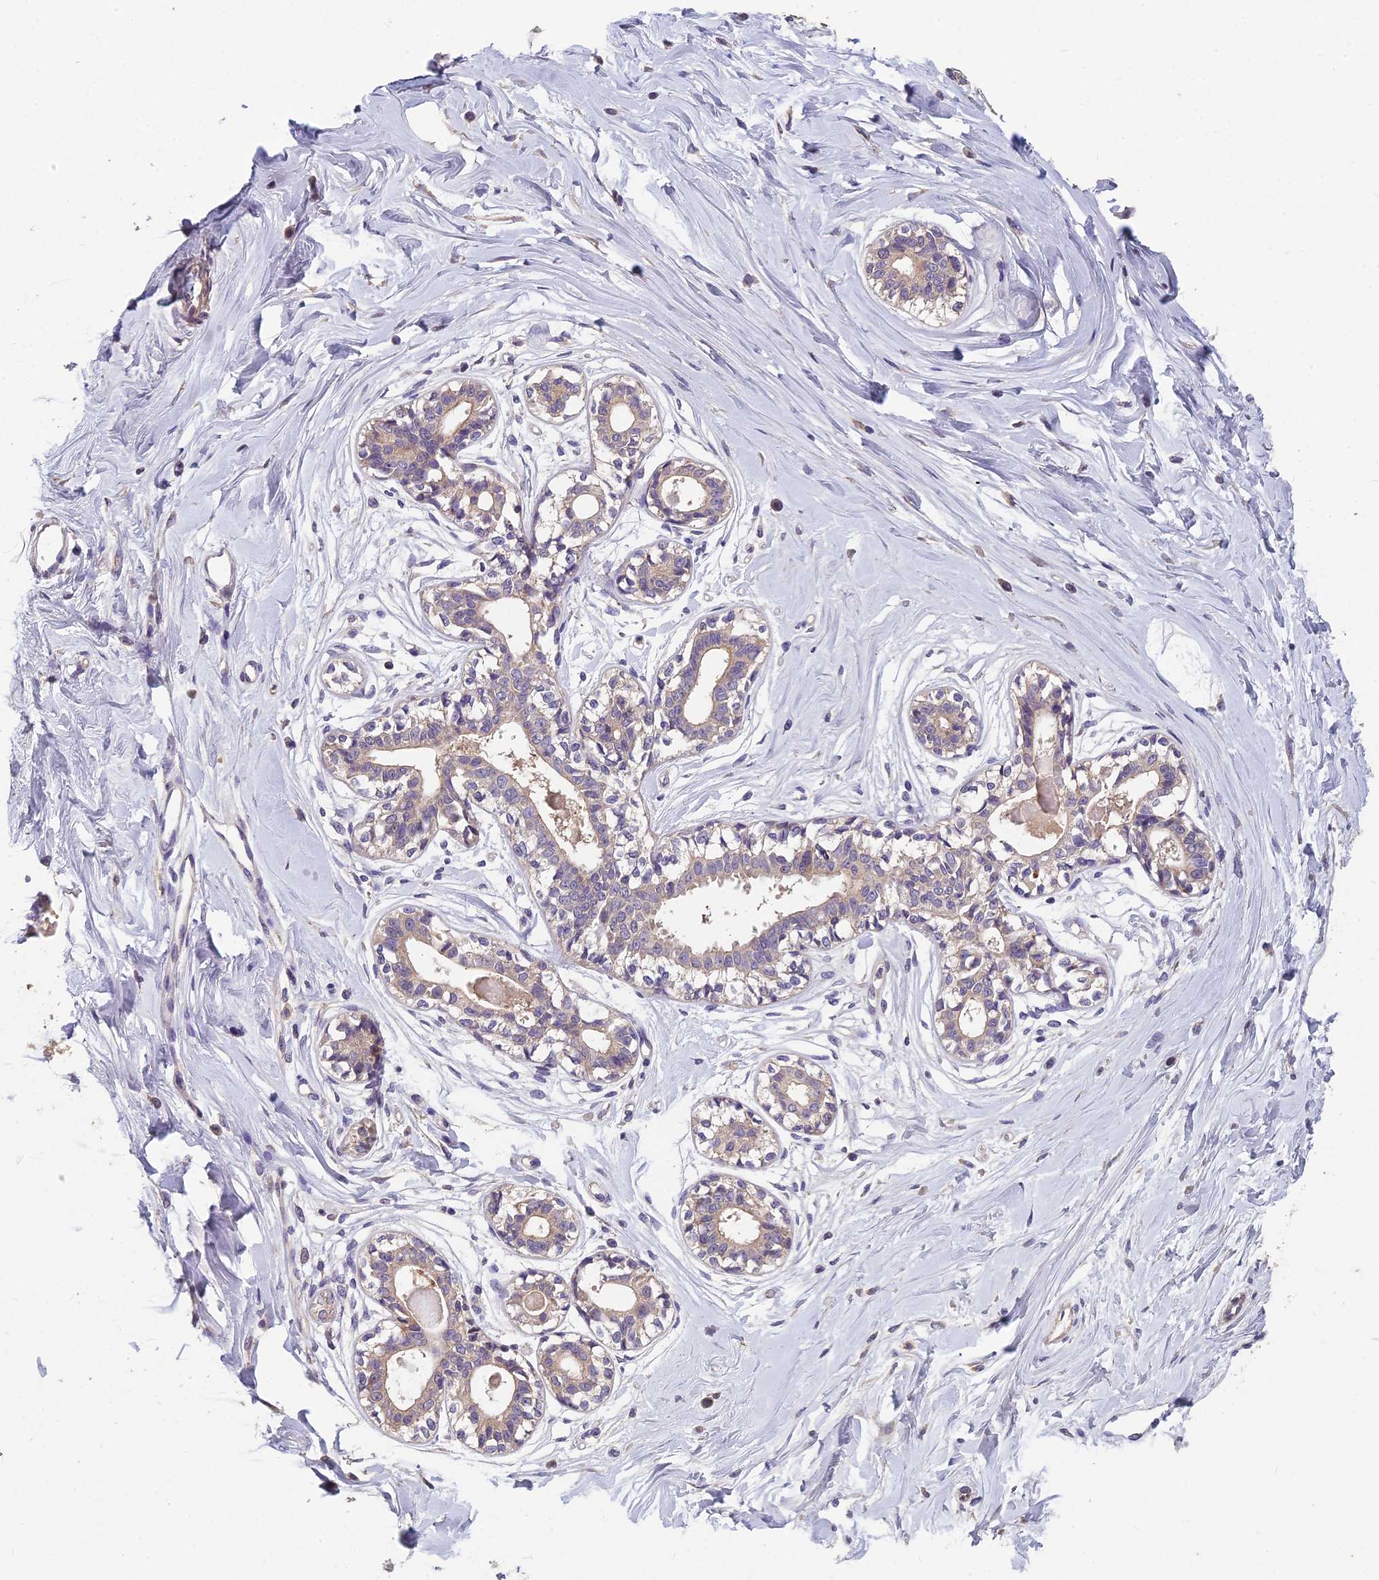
{"staining": {"intensity": "negative", "quantity": "none", "location": "none"}, "tissue": "breast", "cell_type": "Adipocytes", "image_type": "normal", "snomed": [{"axis": "morphology", "description": "Normal tissue, NOS"}, {"axis": "topography", "description": "Breast"}], "caption": "This is an immunohistochemistry (IHC) histopathology image of benign breast. There is no positivity in adipocytes.", "gene": "CEACAM16", "patient": {"sex": "female", "age": 45}}